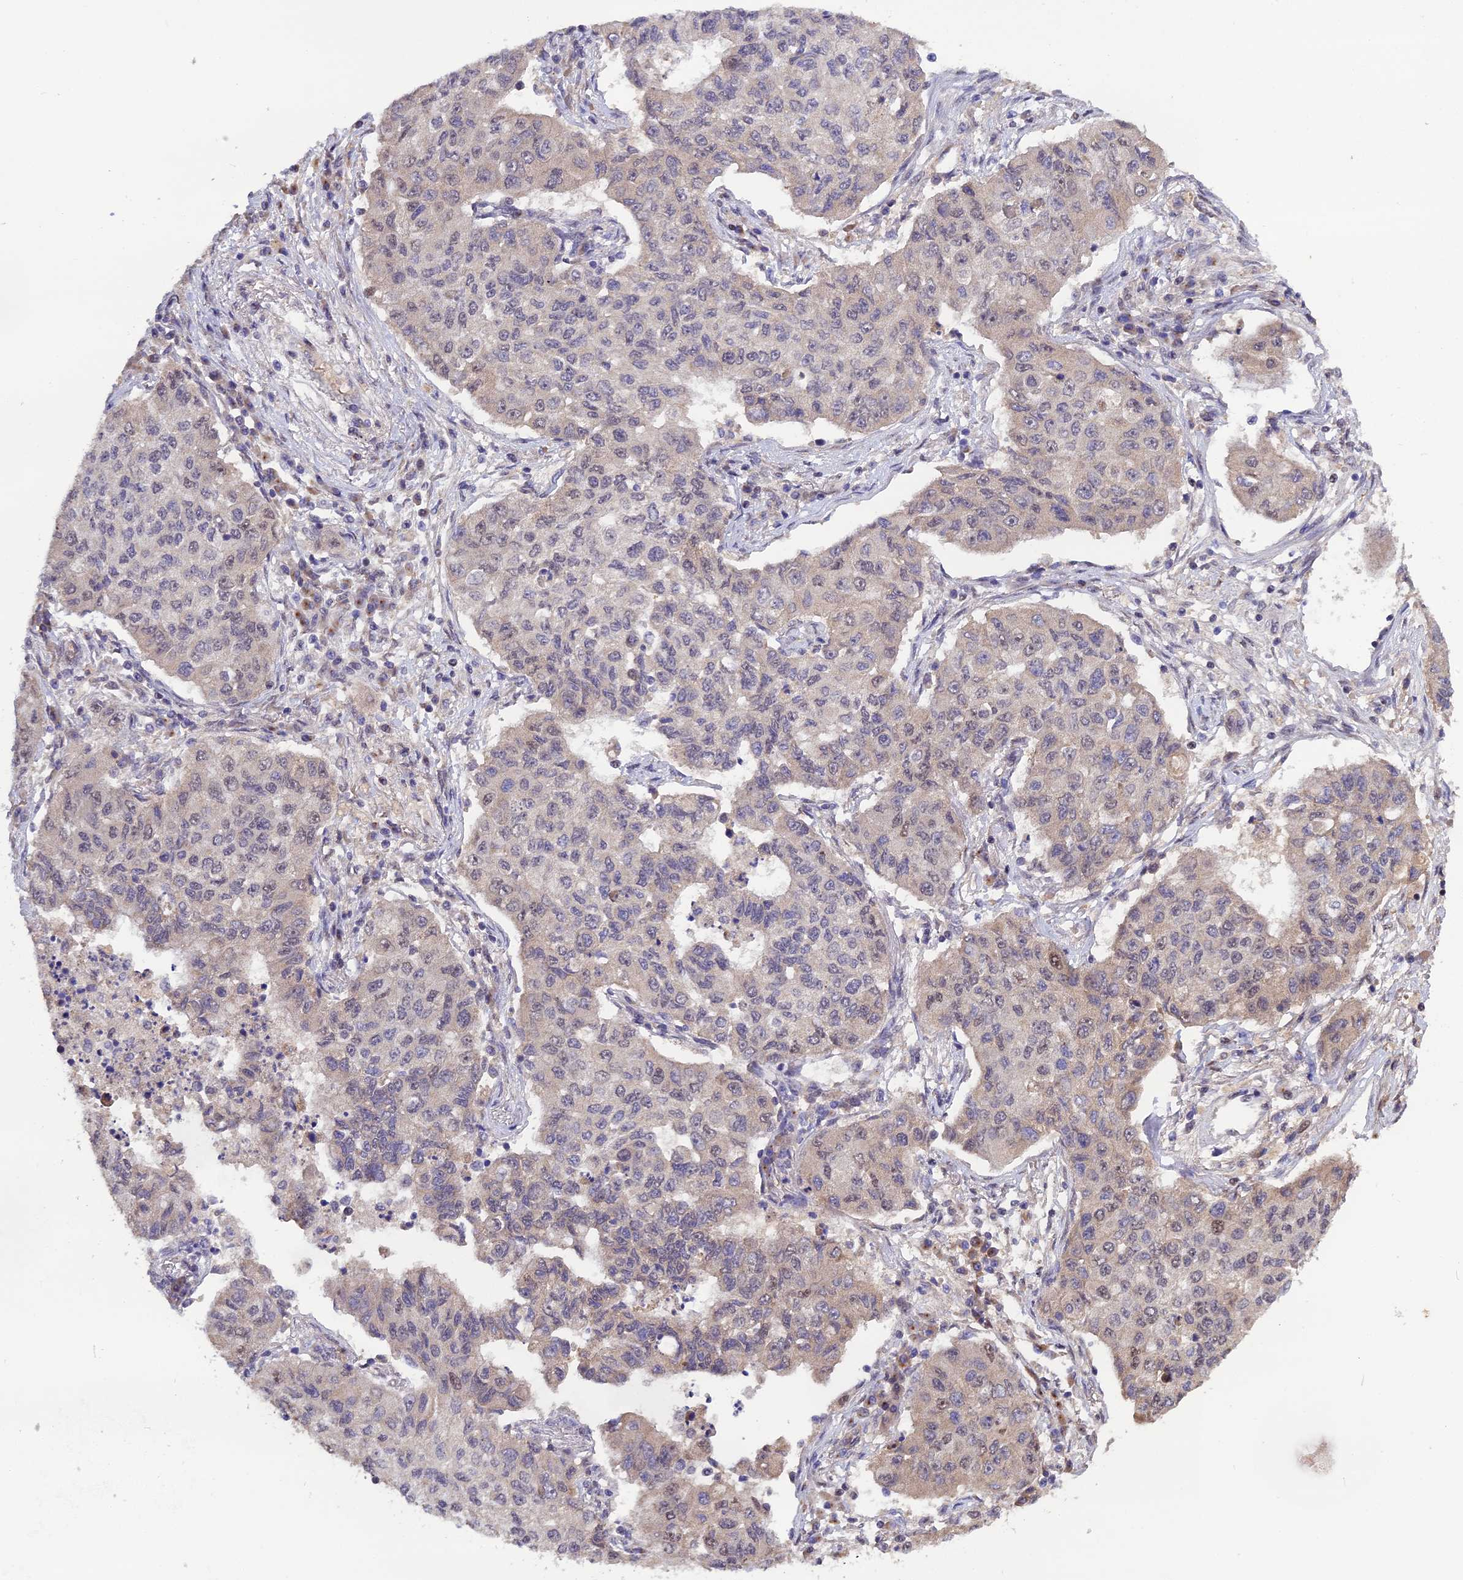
{"staining": {"intensity": "weak", "quantity": "<25%", "location": "nuclear"}, "tissue": "lung cancer", "cell_type": "Tumor cells", "image_type": "cancer", "snomed": [{"axis": "morphology", "description": "Squamous cell carcinoma, NOS"}, {"axis": "topography", "description": "Lung"}], "caption": "This is an IHC histopathology image of human lung cancer. There is no staining in tumor cells.", "gene": "ARL2", "patient": {"sex": "male", "age": 74}}